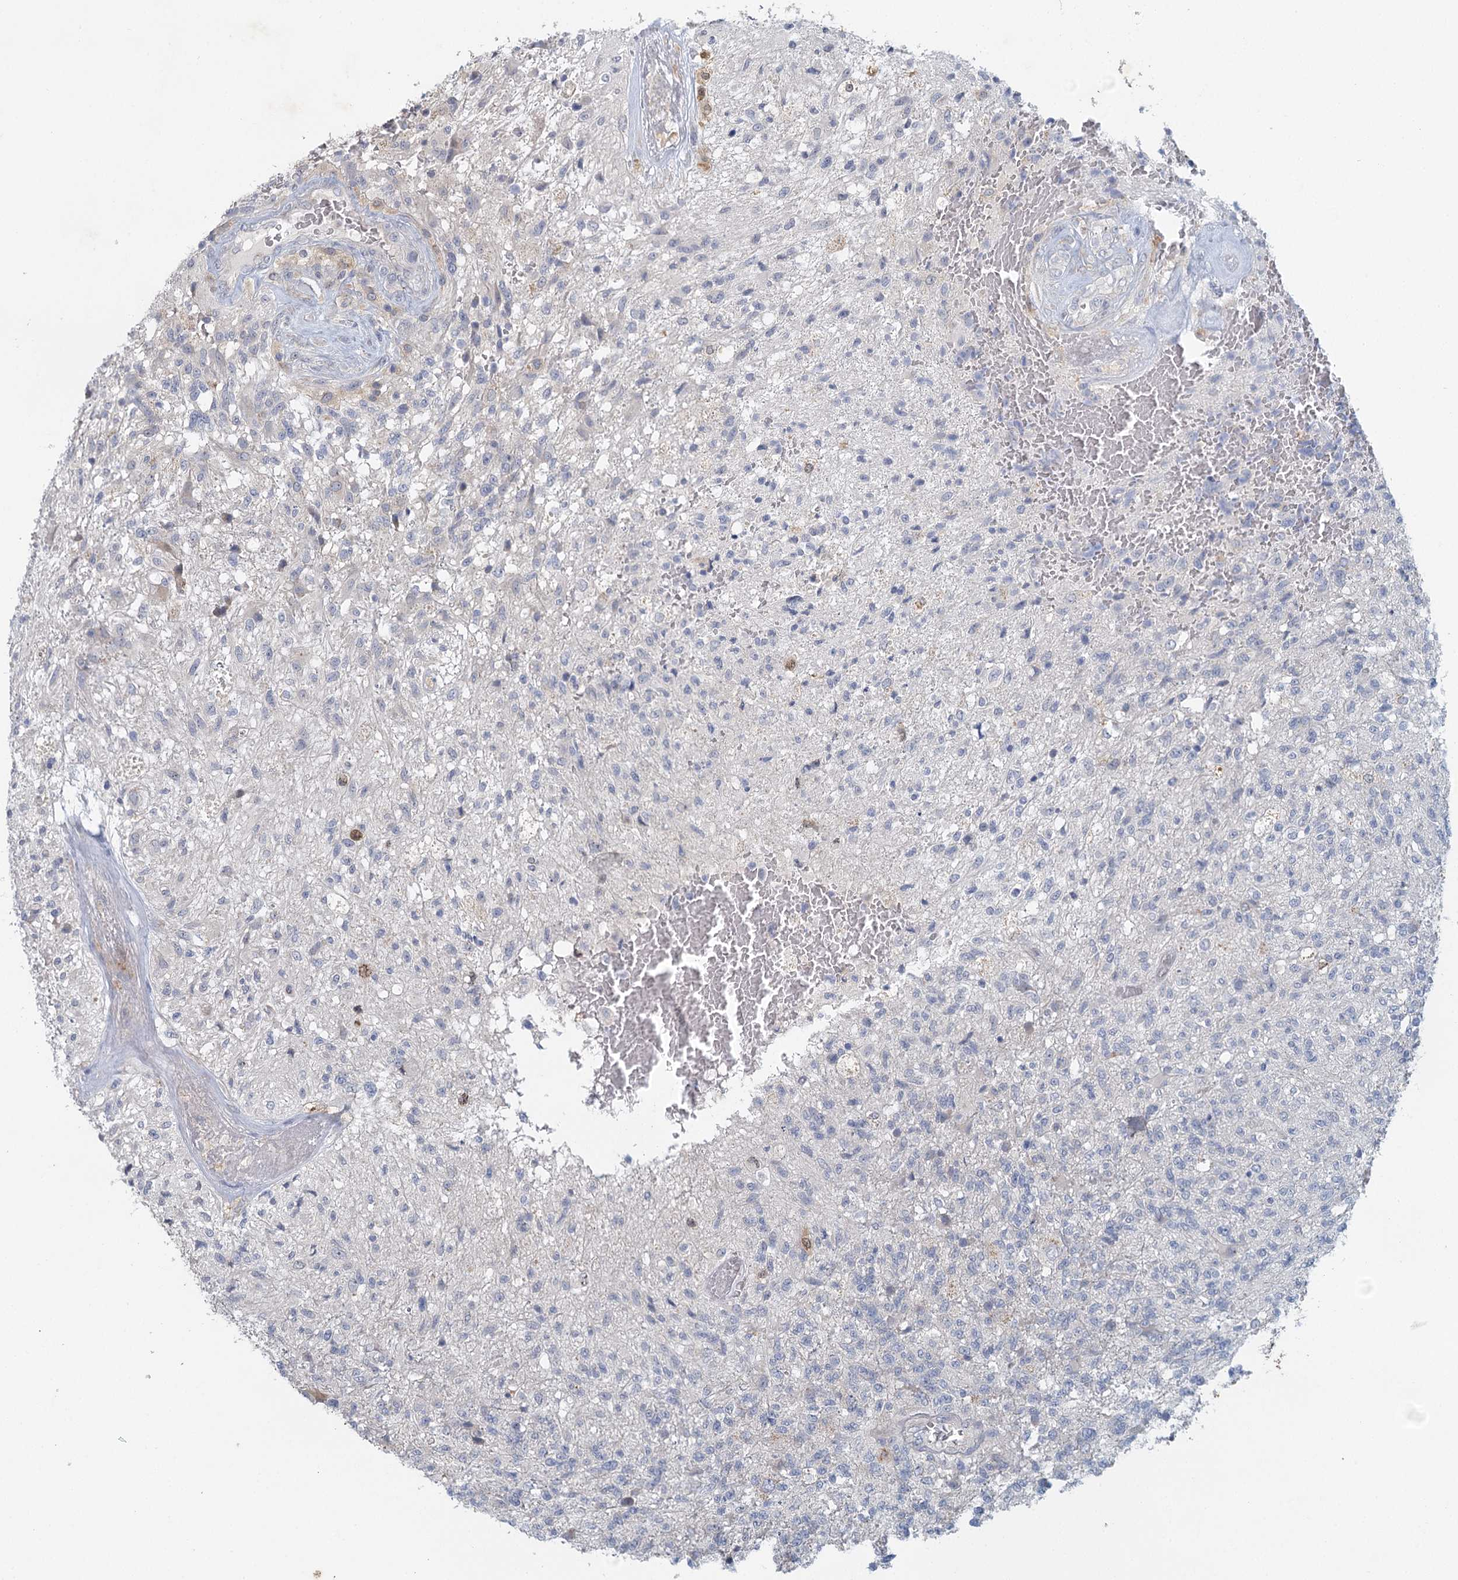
{"staining": {"intensity": "negative", "quantity": "none", "location": "none"}, "tissue": "glioma", "cell_type": "Tumor cells", "image_type": "cancer", "snomed": [{"axis": "morphology", "description": "Glioma, malignant, High grade"}, {"axis": "topography", "description": "Brain"}], "caption": "A high-resolution photomicrograph shows immunohistochemistry (IHC) staining of glioma, which demonstrates no significant expression in tumor cells.", "gene": "MYO7B", "patient": {"sex": "male", "age": 56}}